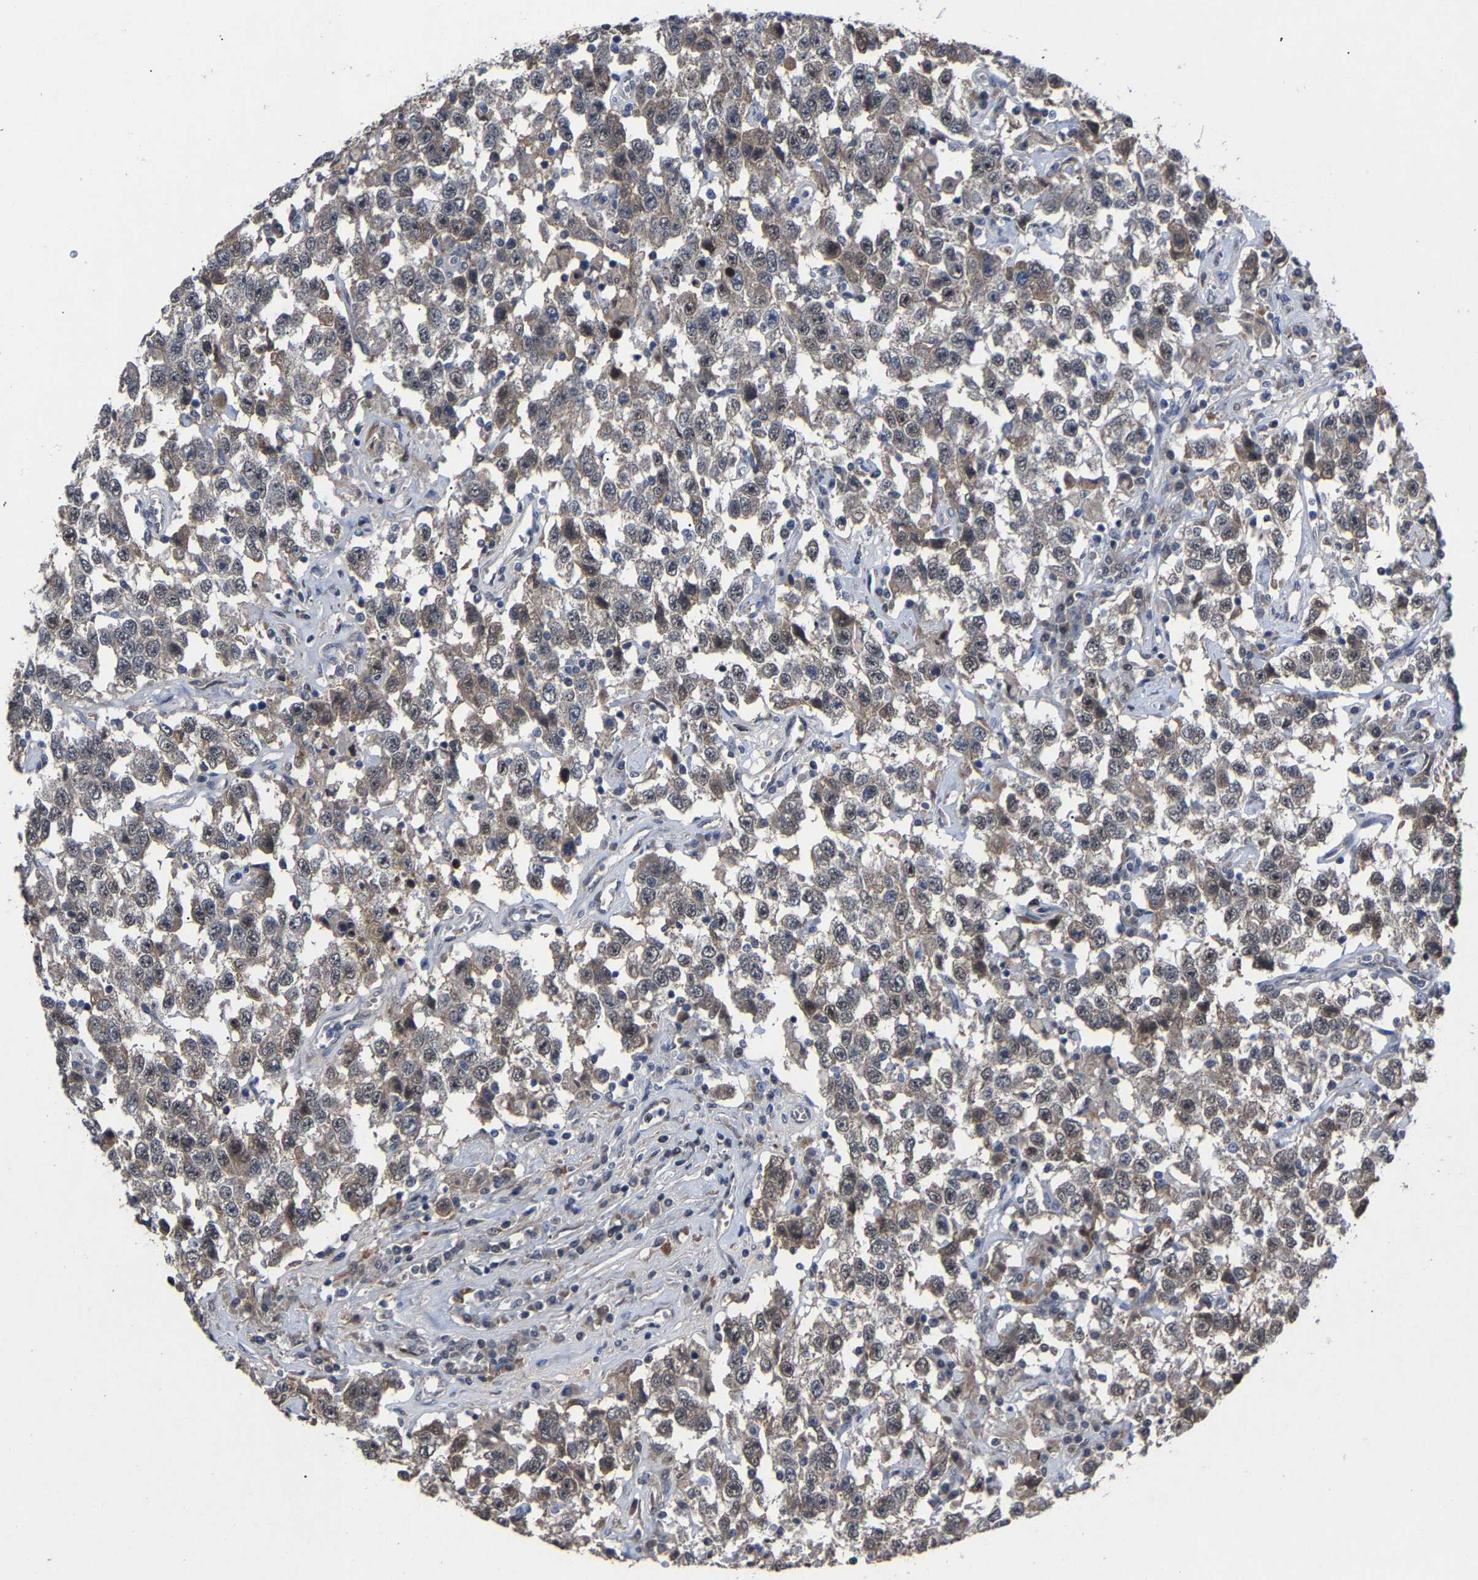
{"staining": {"intensity": "weak", "quantity": ">75%", "location": "cytoplasmic/membranous,nuclear"}, "tissue": "testis cancer", "cell_type": "Tumor cells", "image_type": "cancer", "snomed": [{"axis": "morphology", "description": "Seminoma, NOS"}, {"axis": "topography", "description": "Testis"}], "caption": "Protein analysis of testis cancer tissue displays weak cytoplasmic/membranous and nuclear positivity in about >75% of tumor cells. The protein is stained brown, and the nuclei are stained in blue (DAB IHC with brightfield microscopy, high magnification).", "gene": "LSM8", "patient": {"sex": "male", "age": 41}}